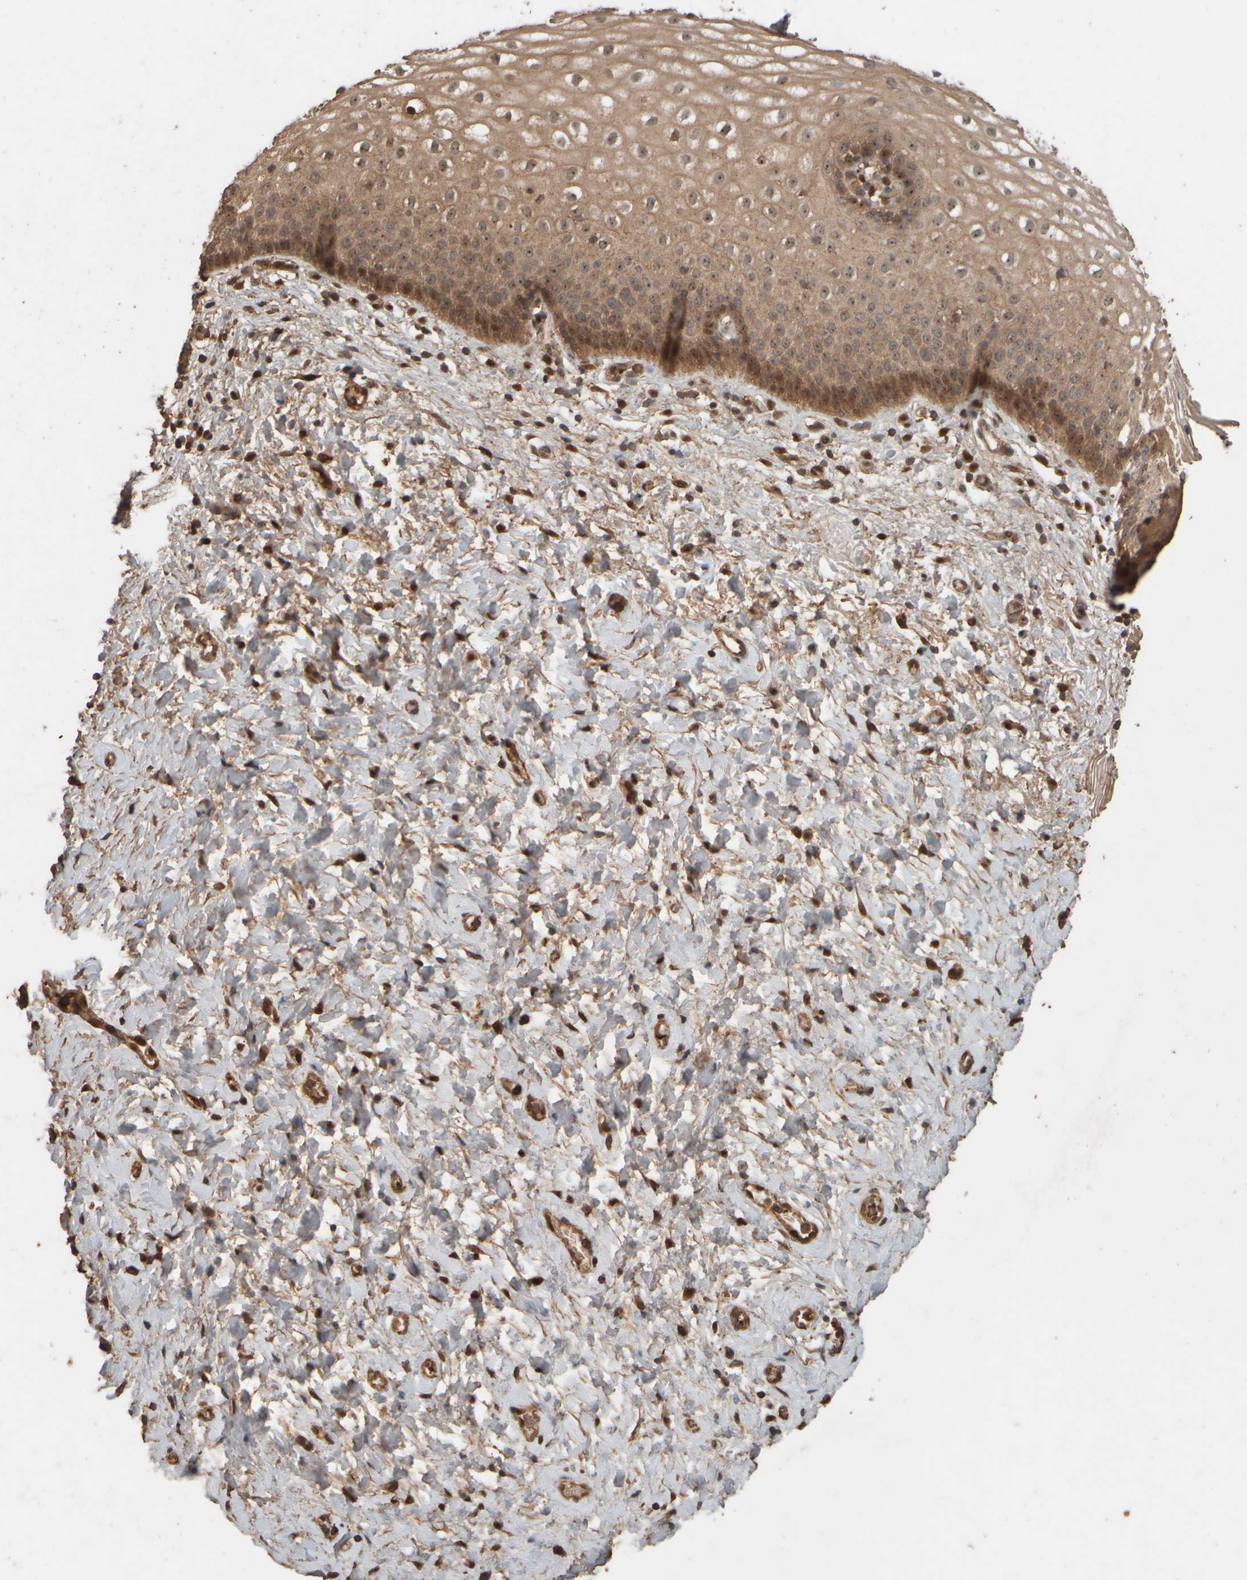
{"staining": {"intensity": "moderate", "quantity": ">75%", "location": "cytoplasmic/membranous,nuclear"}, "tissue": "cervix", "cell_type": "Squamous epithelial cells", "image_type": "normal", "snomed": [{"axis": "morphology", "description": "Normal tissue, NOS"}, {"axis": "topography", "description": "Cervix"}], "caption": "Moderate cytoplasmic/membranous,nuclear protein staining is appreciated in about >75% of squamous epithelial cells in cervix. (DAB IHC, brown staining for protein, blue staining for nuclei).", "gene": "SPHK1", "patient": {"sex": "female", "age": 72}}